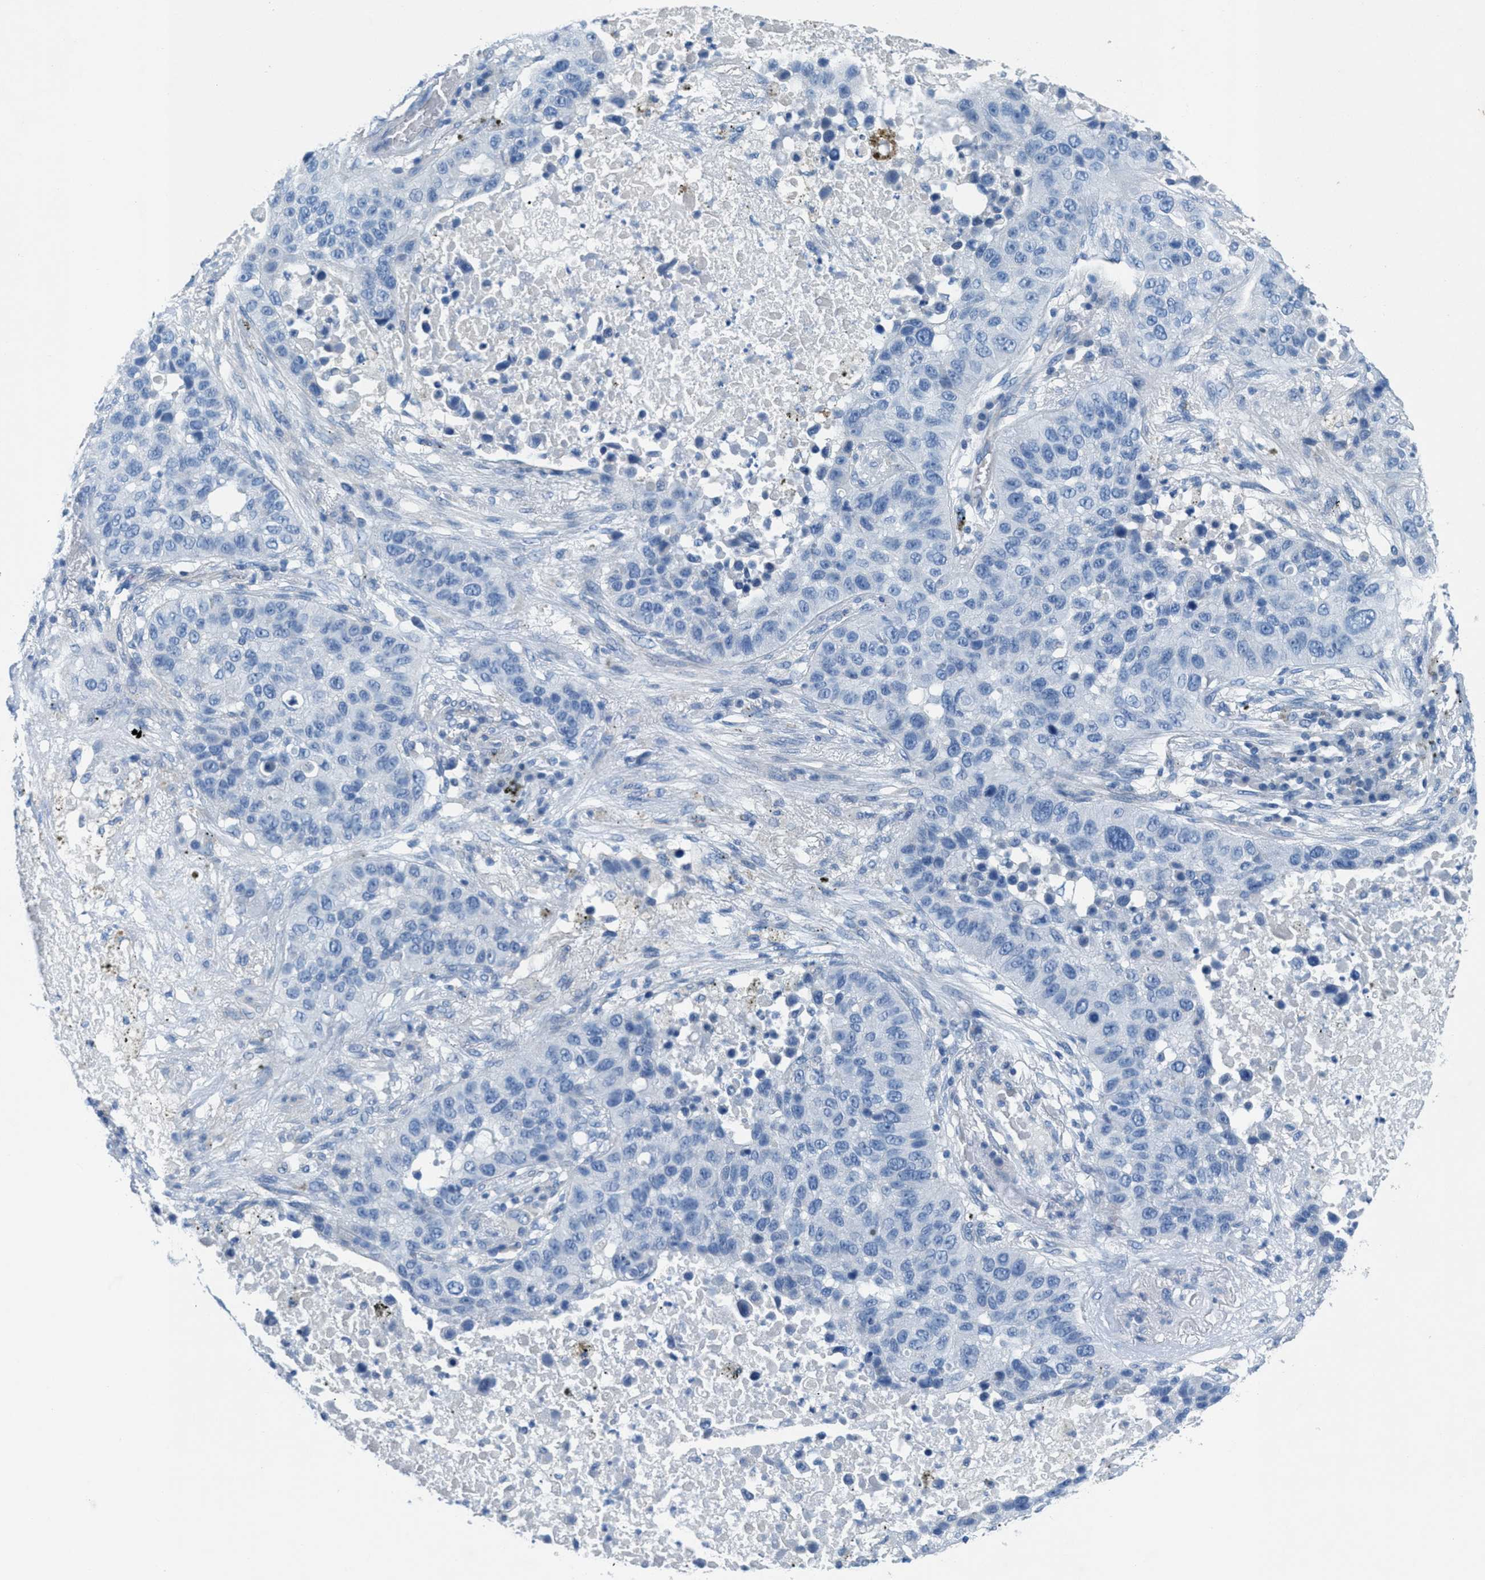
{"staining": {"intensity": "negative", "quantity": "none", "location": "none"}, "tissue": "lung cancer", "cell_type": "Tumor cells", "image_type": "cancer", "snomed": [{"axis": "morphology", "description": "Squamous cell carcinoma, NOS"}, {"axis": "topography", "description": "Lung"}], "caption": "The IHC photomicrograph has no significant staining in tumor cells of lung cancer tissue.", "gene": "GALNT17", "patient": {"sex": "male", "age": 57}}